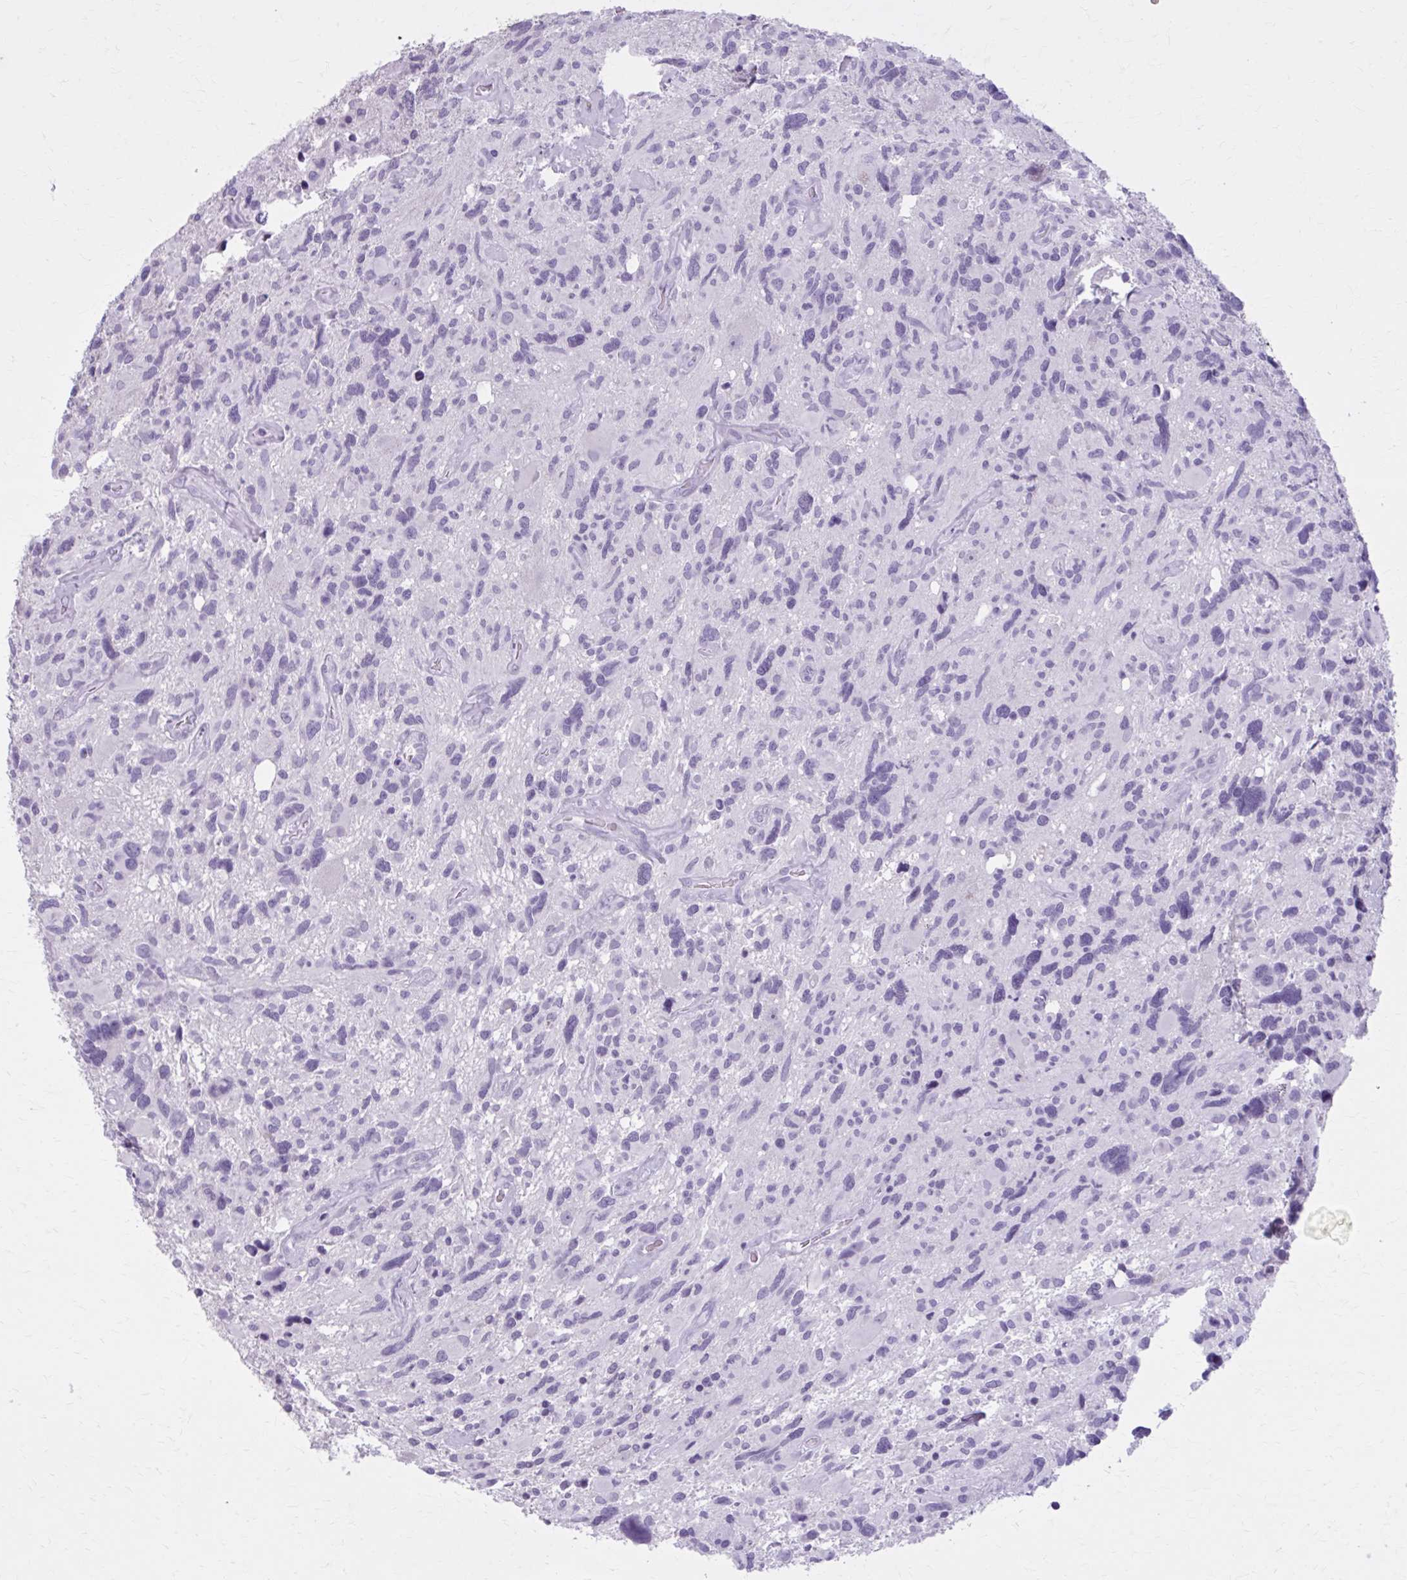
{"staining": {"intensity": "negative", "quantity": "none", "location": "none"}, "tissue": "glioma", "cell_type": "Tumor cells", "image_type": "cancer", "snomed": [{"axis": "morphology", "description": "Glioma, malignant, High grade"}, {"axis": "topography", "description": "Brain"}], "caption": "Human malignant high-grade glioma stained for a protein using IHC displays no staining in tumor cells.", "gene": "OR4B1", "patient": {"sex": "male", "age": 49}}